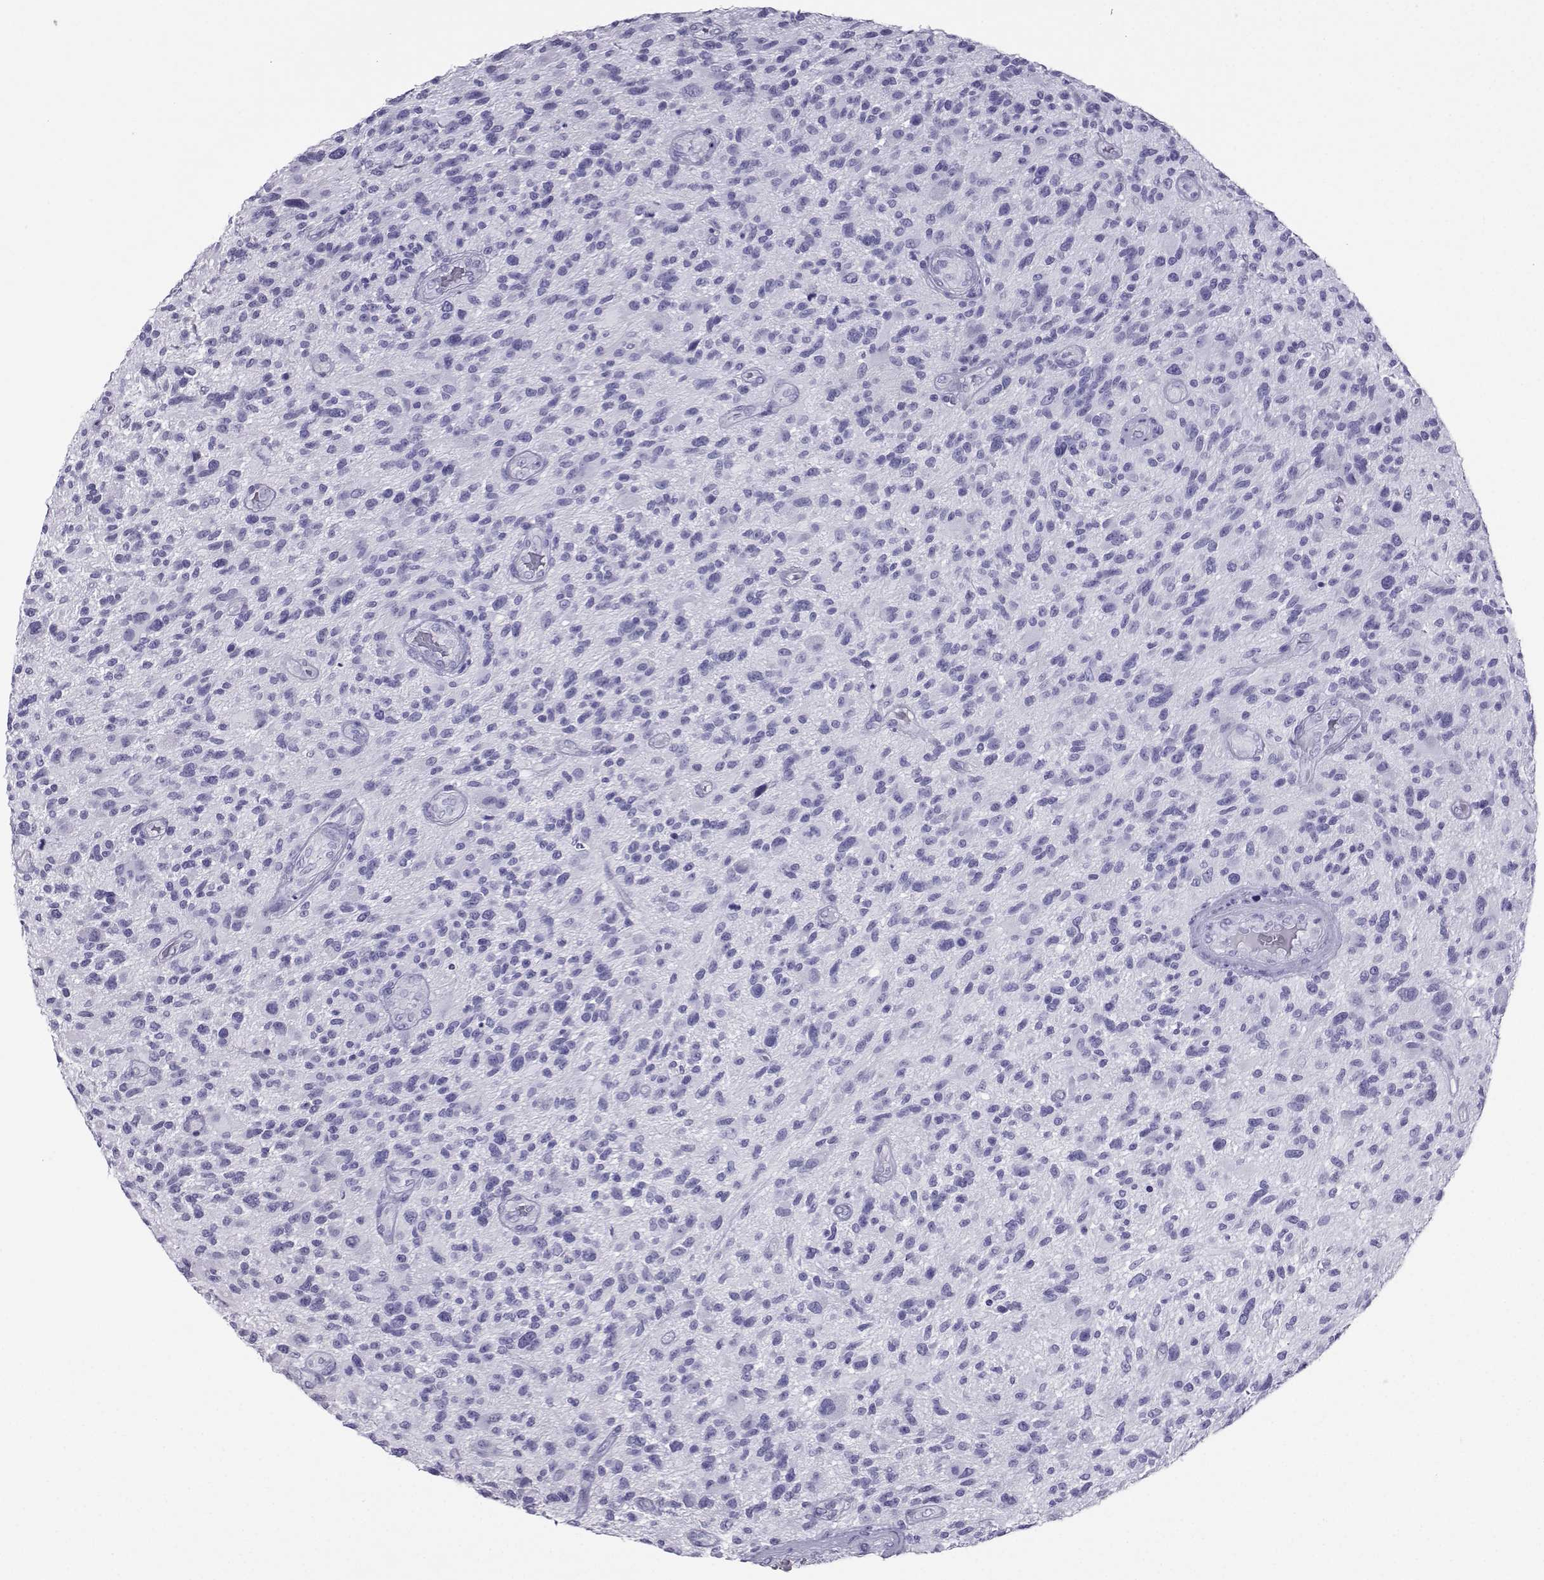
{"staining": {"intensity": "negative", "quantity": "none", "location": "none"}, "tissue": "glioma", "cell_type": "Tumor cells", "image_type": "cancer", "snomed": [{"axis": "morphology", "description": "Glioma, malignant, High grade"}, {"axis": "topography", "description": "Brain"}], "caption": "Malignant high-grade glioma was stained to show a protein in brown. There is no significant staining in tumor cells.", "gene": "LORICRIN", "patient": {"sex": "male", "age": 47}}